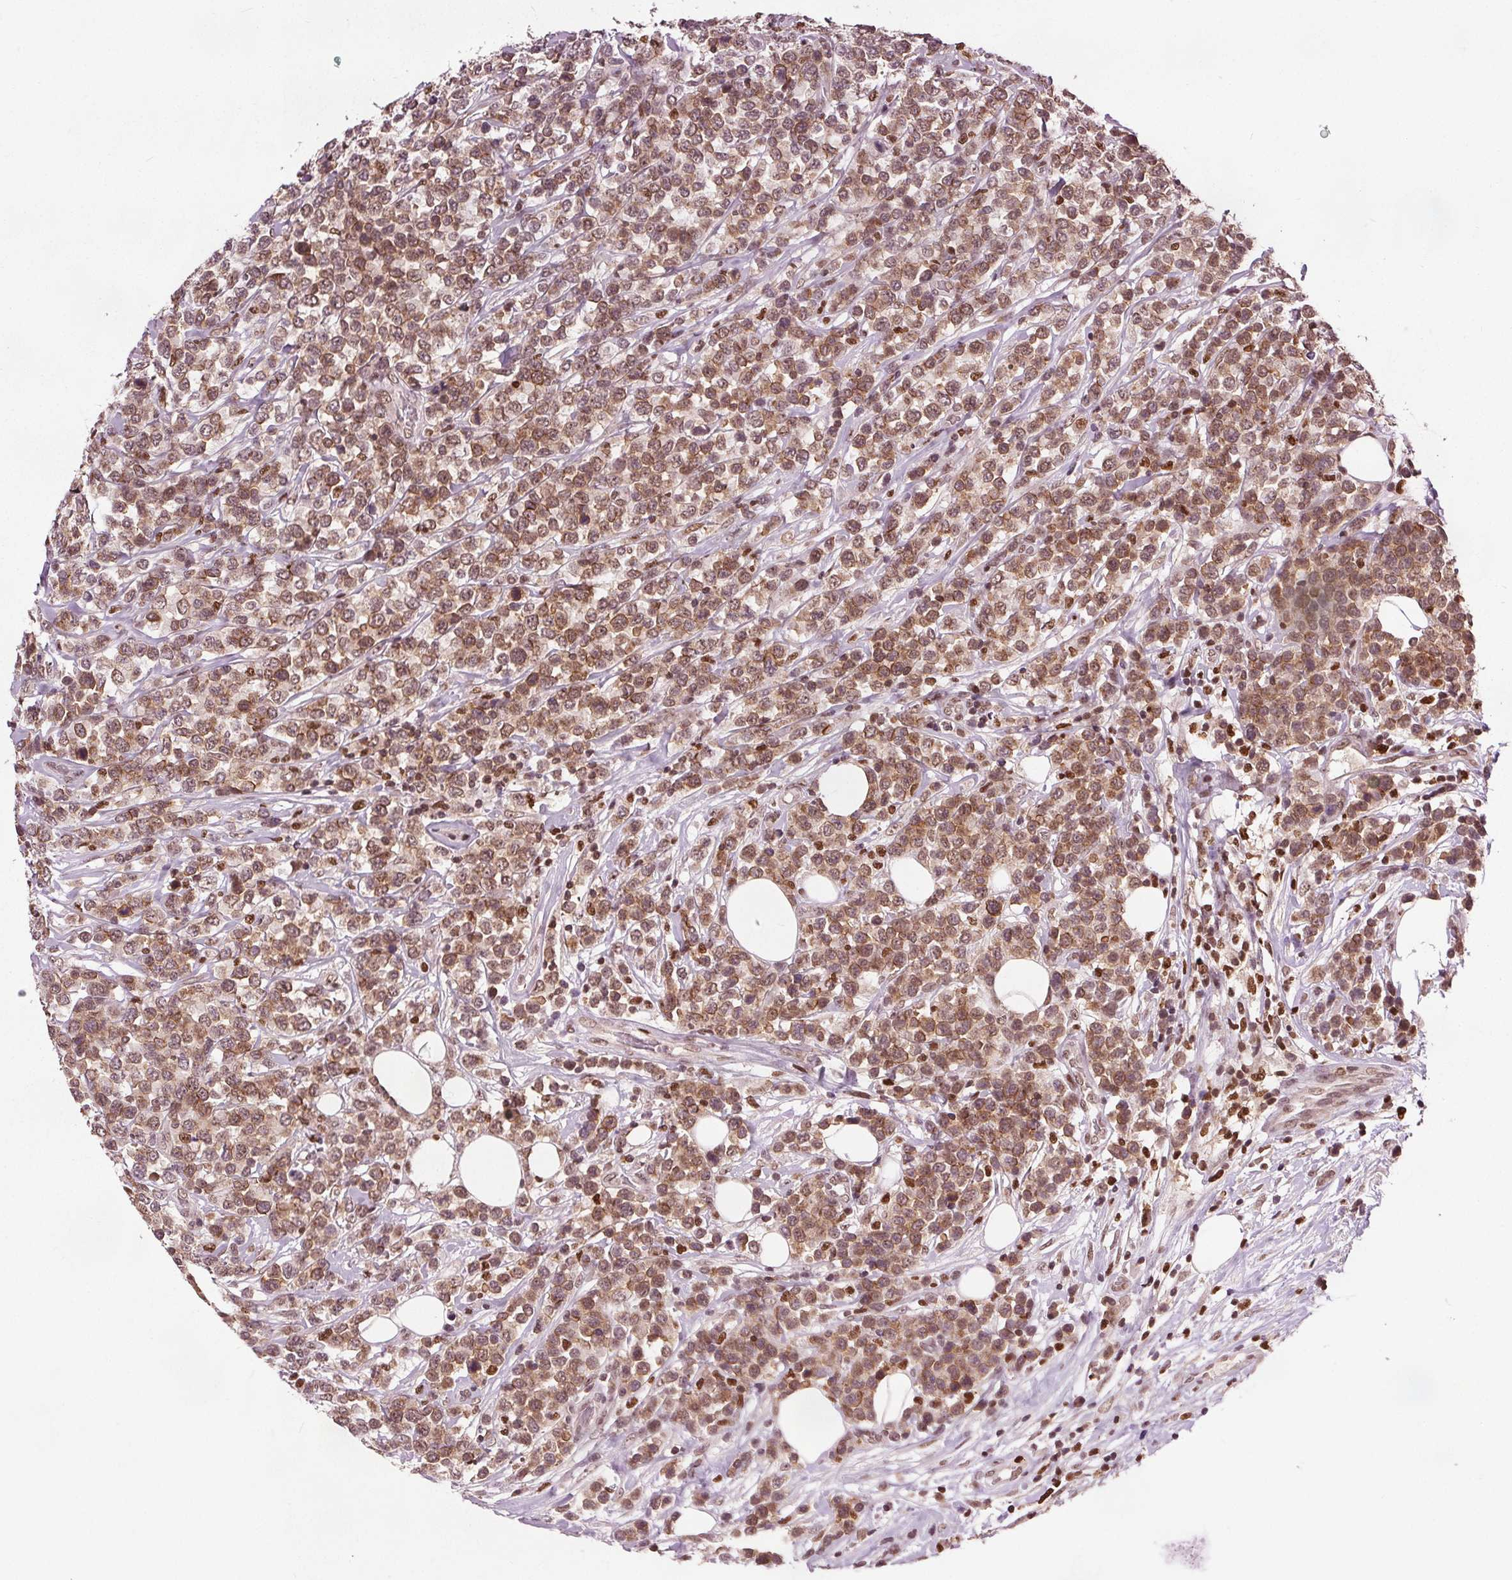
{"staining": {"intensity": "moderate", "quantity": ">75%", "location": "nuclear"}, "tissue": "lymphoma", "cell_type": "Tumor cells", "image_type": "cancer", "snomed": [{"axis": "morphology", "description": "Malignant lymphoma, non-Hodgkin's type, High grade"}, {"axis": "topography", "description": "Soft tissue"}], "caption": "Lymphoma was stained to show a protein in brown. There is medium levels of moderate nuclear positivity in approximately >75% of tumor cells.", "gene": "DDX11", "patient": {"sex": "female", "age": 56}}